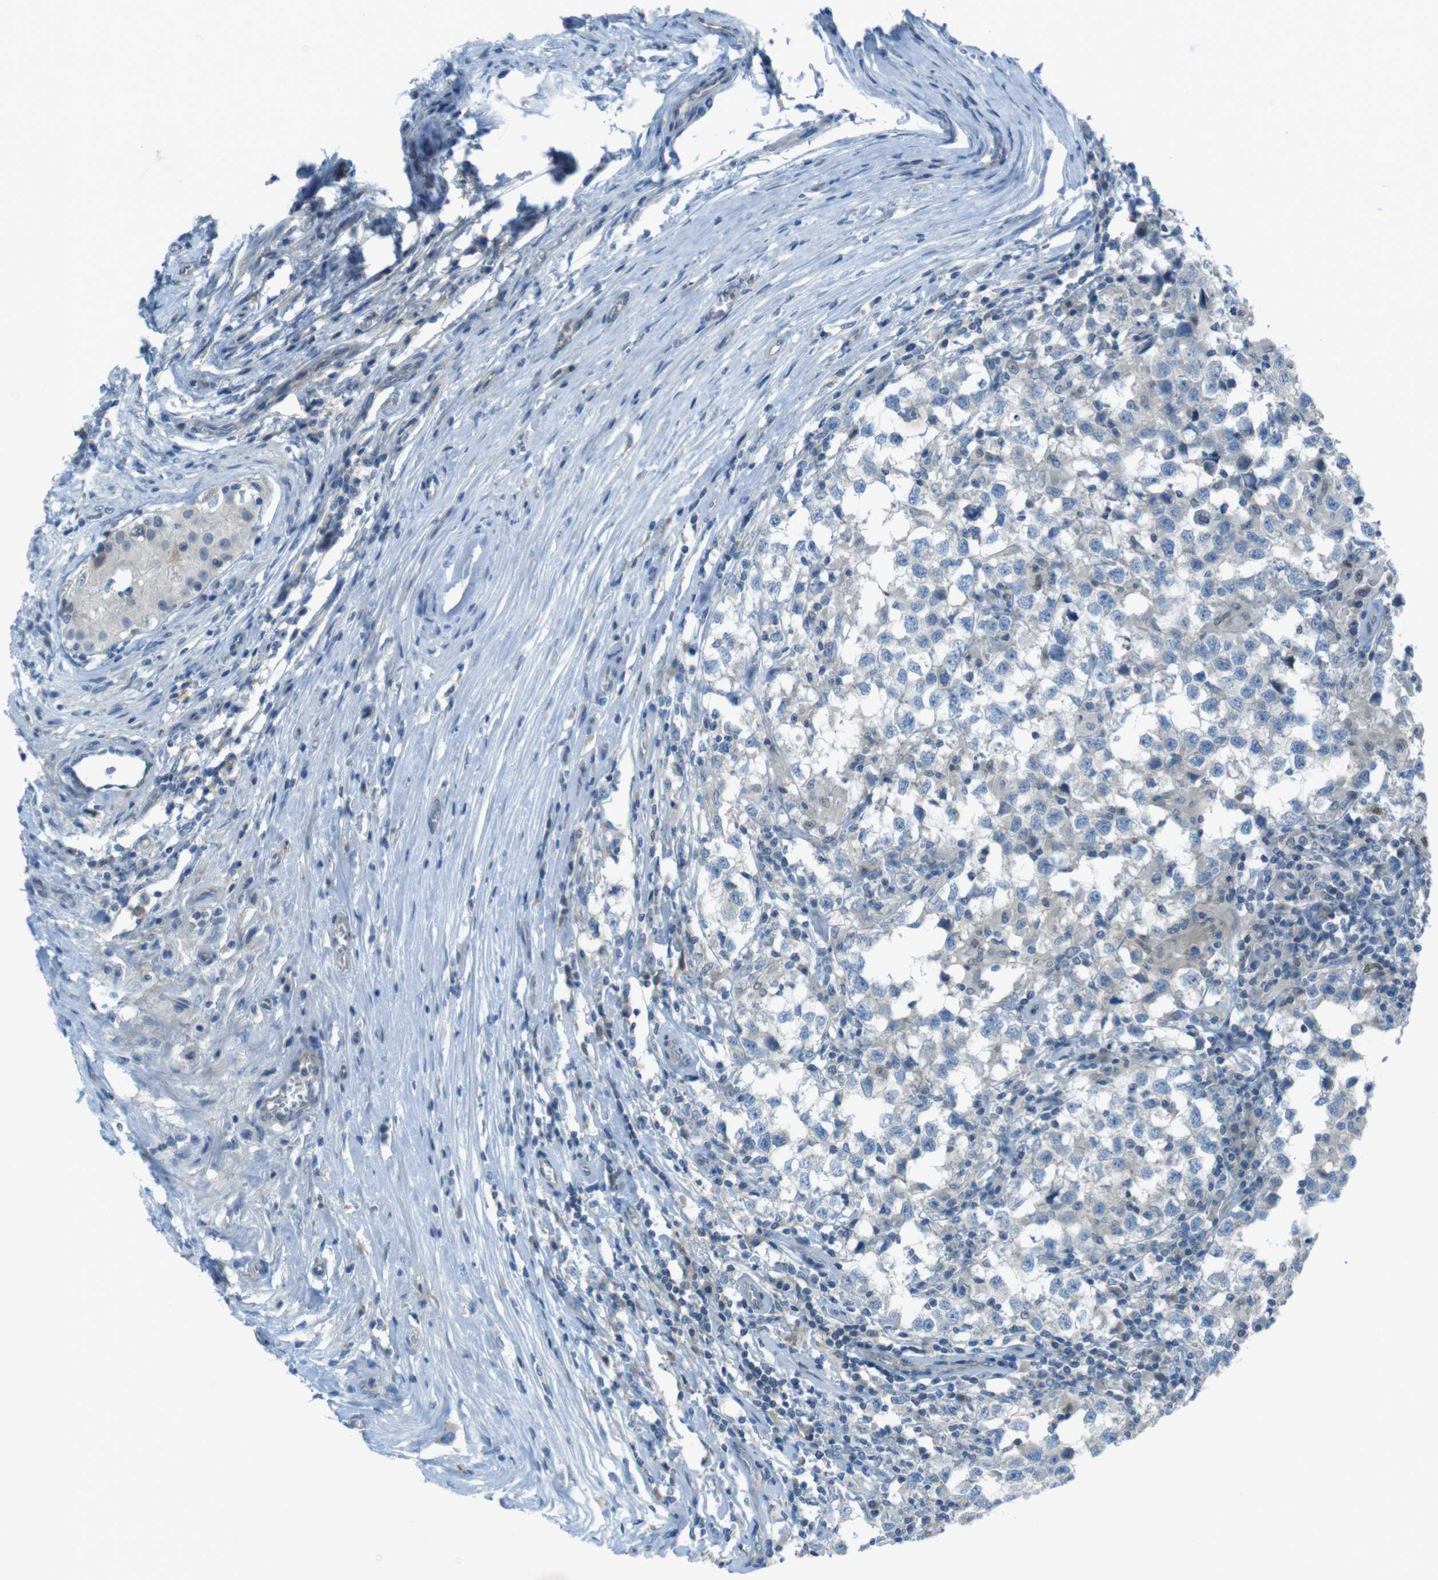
{"staining": {"intensity": "negative", "quantity": "none", "location": "none"}, "tissue": "testis cancer", "cell_type": "Tumor cells", "image_type": "cancer", "snomed": [{"axis": "morphology", "description": "Carcinoma, Embryonal, NOS"}, {"axis": "topography", "description": "Testis"}], "caption": "This photomicrograph is of testis embryonal carcinoma stained with immunohistochemistry to label a protein in brown with the nuclei are counter-stained blue. There is no expression in tumor cells.", "gene": "ZDHHC20", "patient": {"sex": "male", "age": 21}}